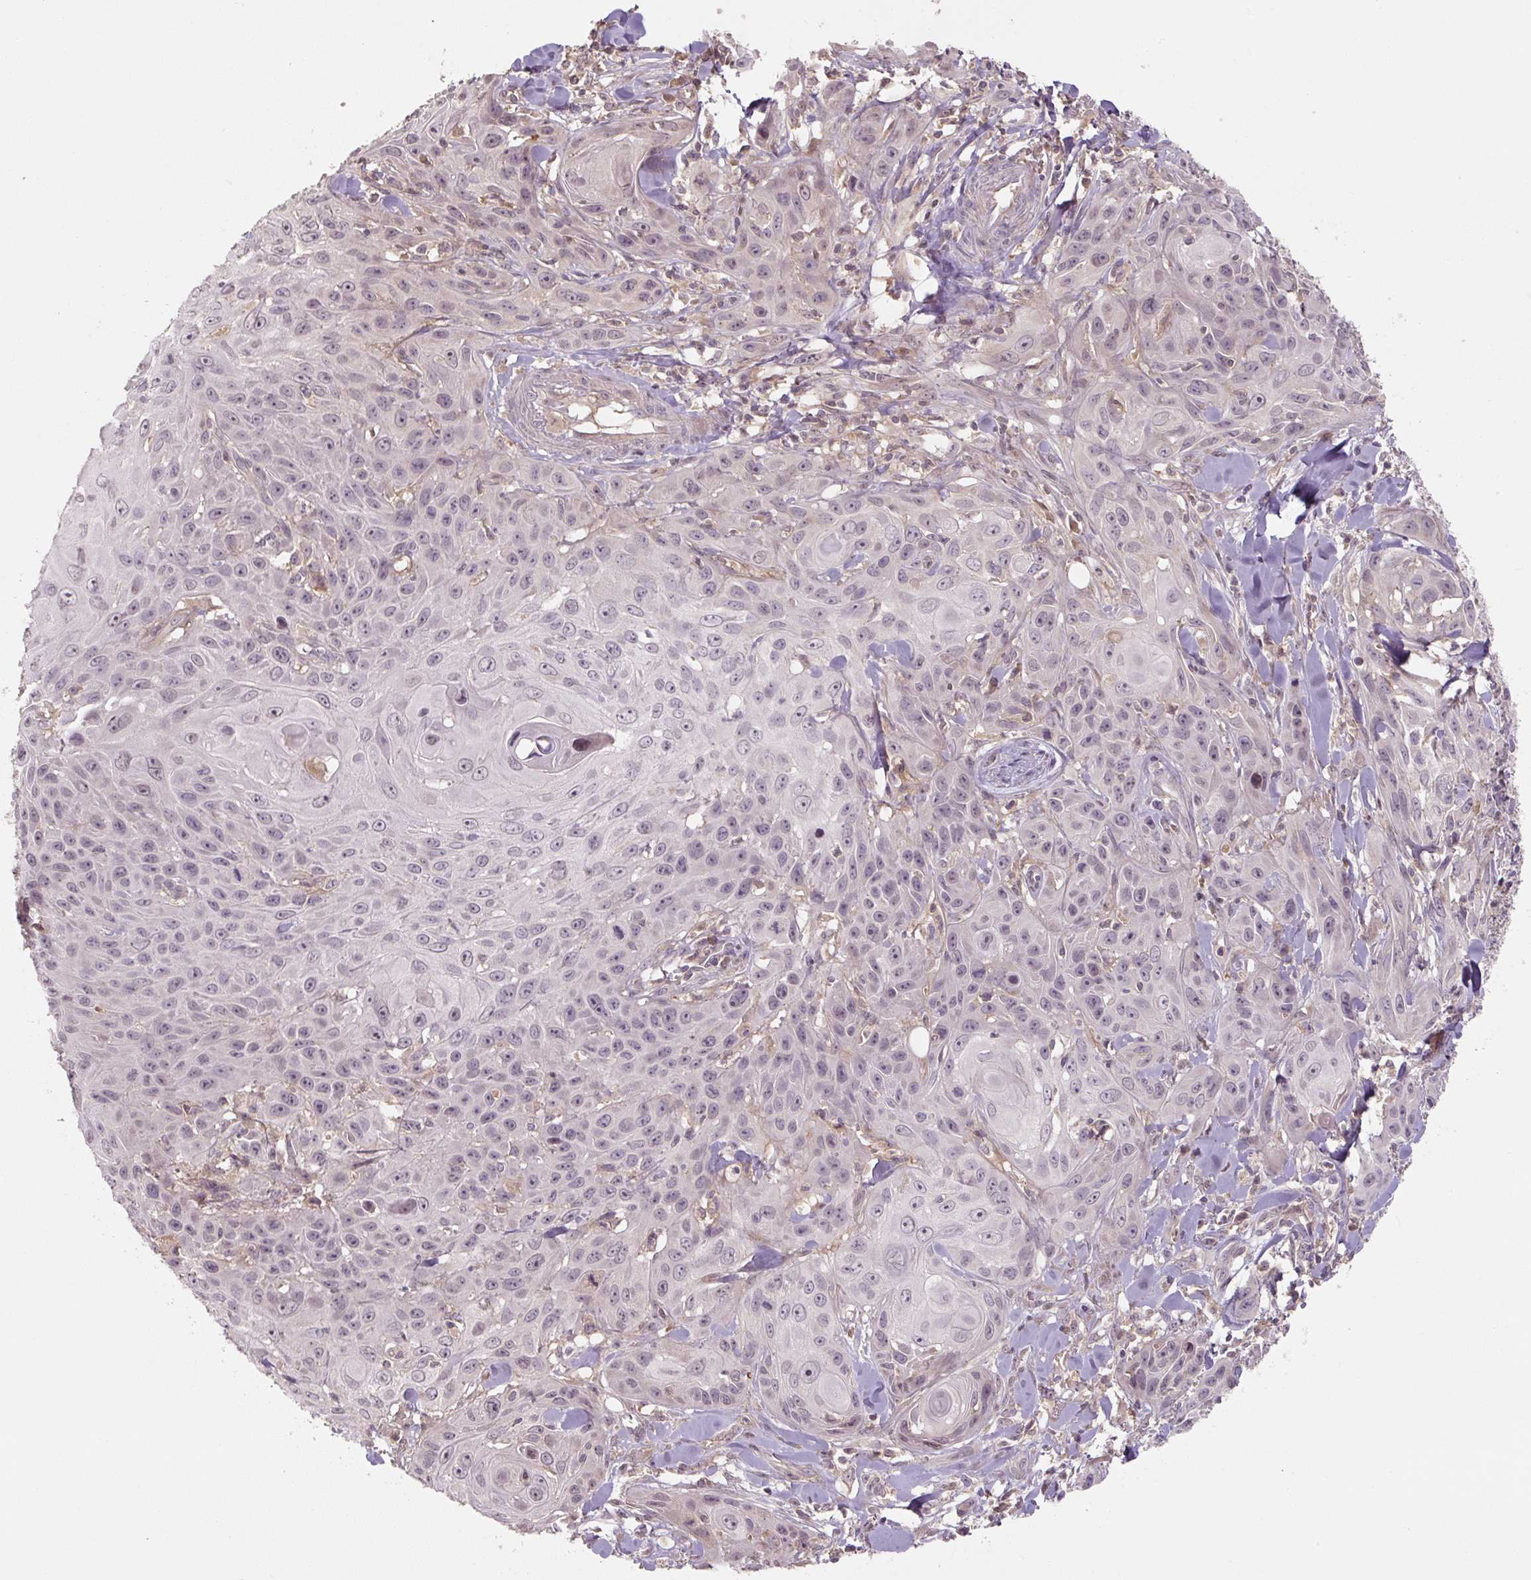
{"staining": {"intensity": "negative", "quantity": "none", "location": "none"}, "tissue": "skin cancer", "cell_type": "Tumor cells", "image_type": "cancer", "snomed": [{"axis": "morphology", "description": "Squamous cell carcinoma, NOS"}, {"axis": "topography", "description": "Skin"}, {"axis": "topography", "description": "Vulva"}], "caption": "Immunohistochemical staining of human skin cancer demonstrates no significant staining in tumor cells.", "gene": "C2orf73", "patient": {"sex": "female", "age": 83}}